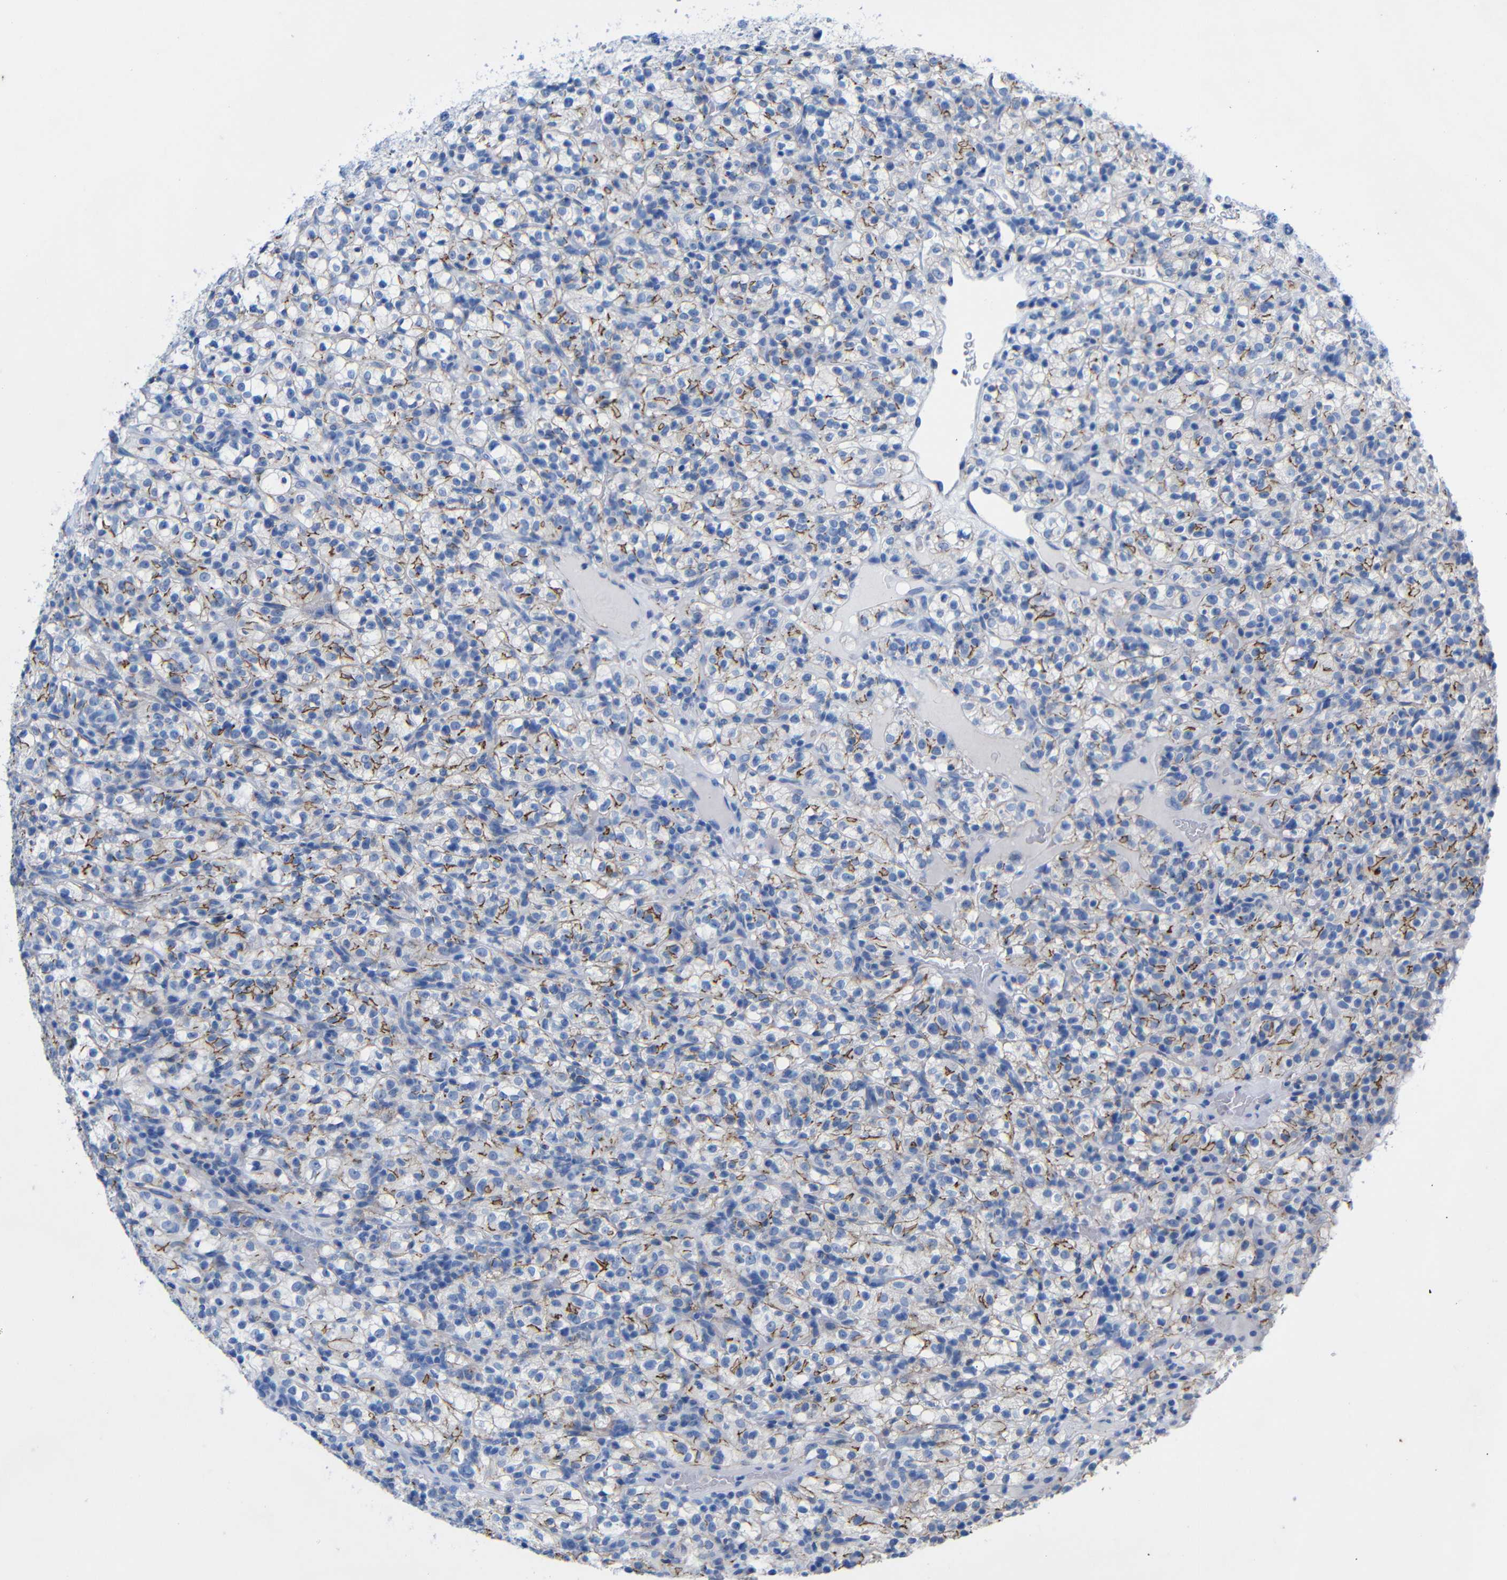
{"staining": {"intensity": "moderate", "quantity": "25%-75%", "location": "cytoplasmic/membranous"}, "tissue": "renal cancer", "cell_type": "Tumor cells", "image_type": "cancer", "snomed": [{"axis": "morphology", "description": "Normal tissue, NOS"}, {"axis": "morphology", "description": "Adenocarcinoma, NOS"}, {"axis": "topography", "description": "Kidney"}], "caption": "IHC photomicrograph of neoplastic tissue: adenocarcinoma (renal) stained using IHC demonstrates medium levels of moderate protein expression localized specifically in the cytoplasmic/membranous of tumor cells, appearing as a cytoplasmic/membranous brown color.", "gene": "CGNL1", "patient": {"sex": "female", "age": 72}}